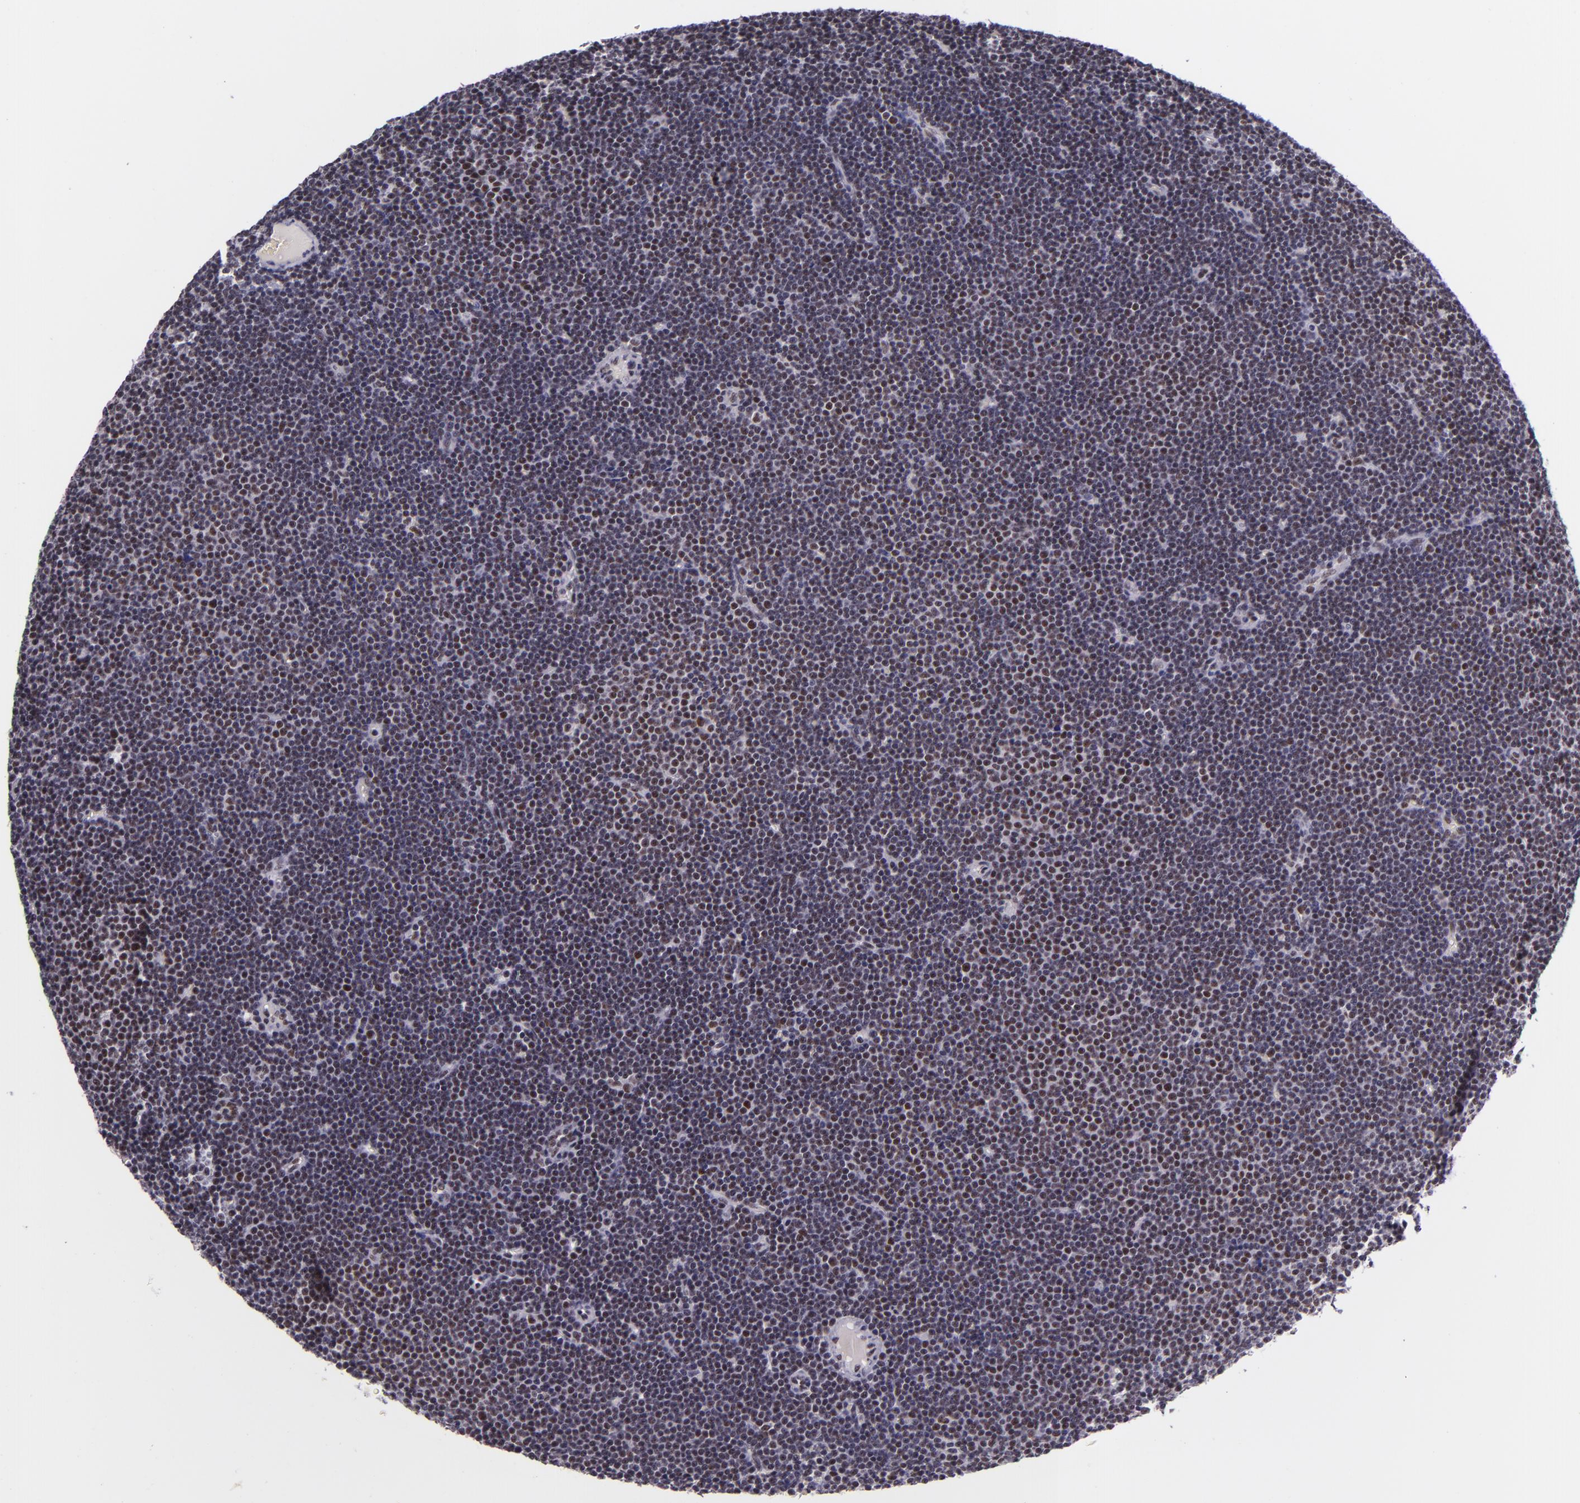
{"staining": {"intensity": "strong", "quantity": ">75%", "location": "nuclear"}, "tissue": "lymphoma", "cell_type": "Tumor cells", "image_type": "cancer", "snomed": [{"axis": "morphology", "description": "Malignant lymphoma, non-Hodgkin's type, Low grade"}, {"axis": "topography", "description": "Lymph node"}], "caption": "Immunohistochemical staining of low-grade malignant lymphoma, non-Hodgkin's type shows high levels of strong nuclear protein expression in about >75% of tumor cells. (DAB = brown stain, brightfield microscopy at high magnification).", "gene": "GPKOW", "patient": {"sex": "female", "age": 73}}